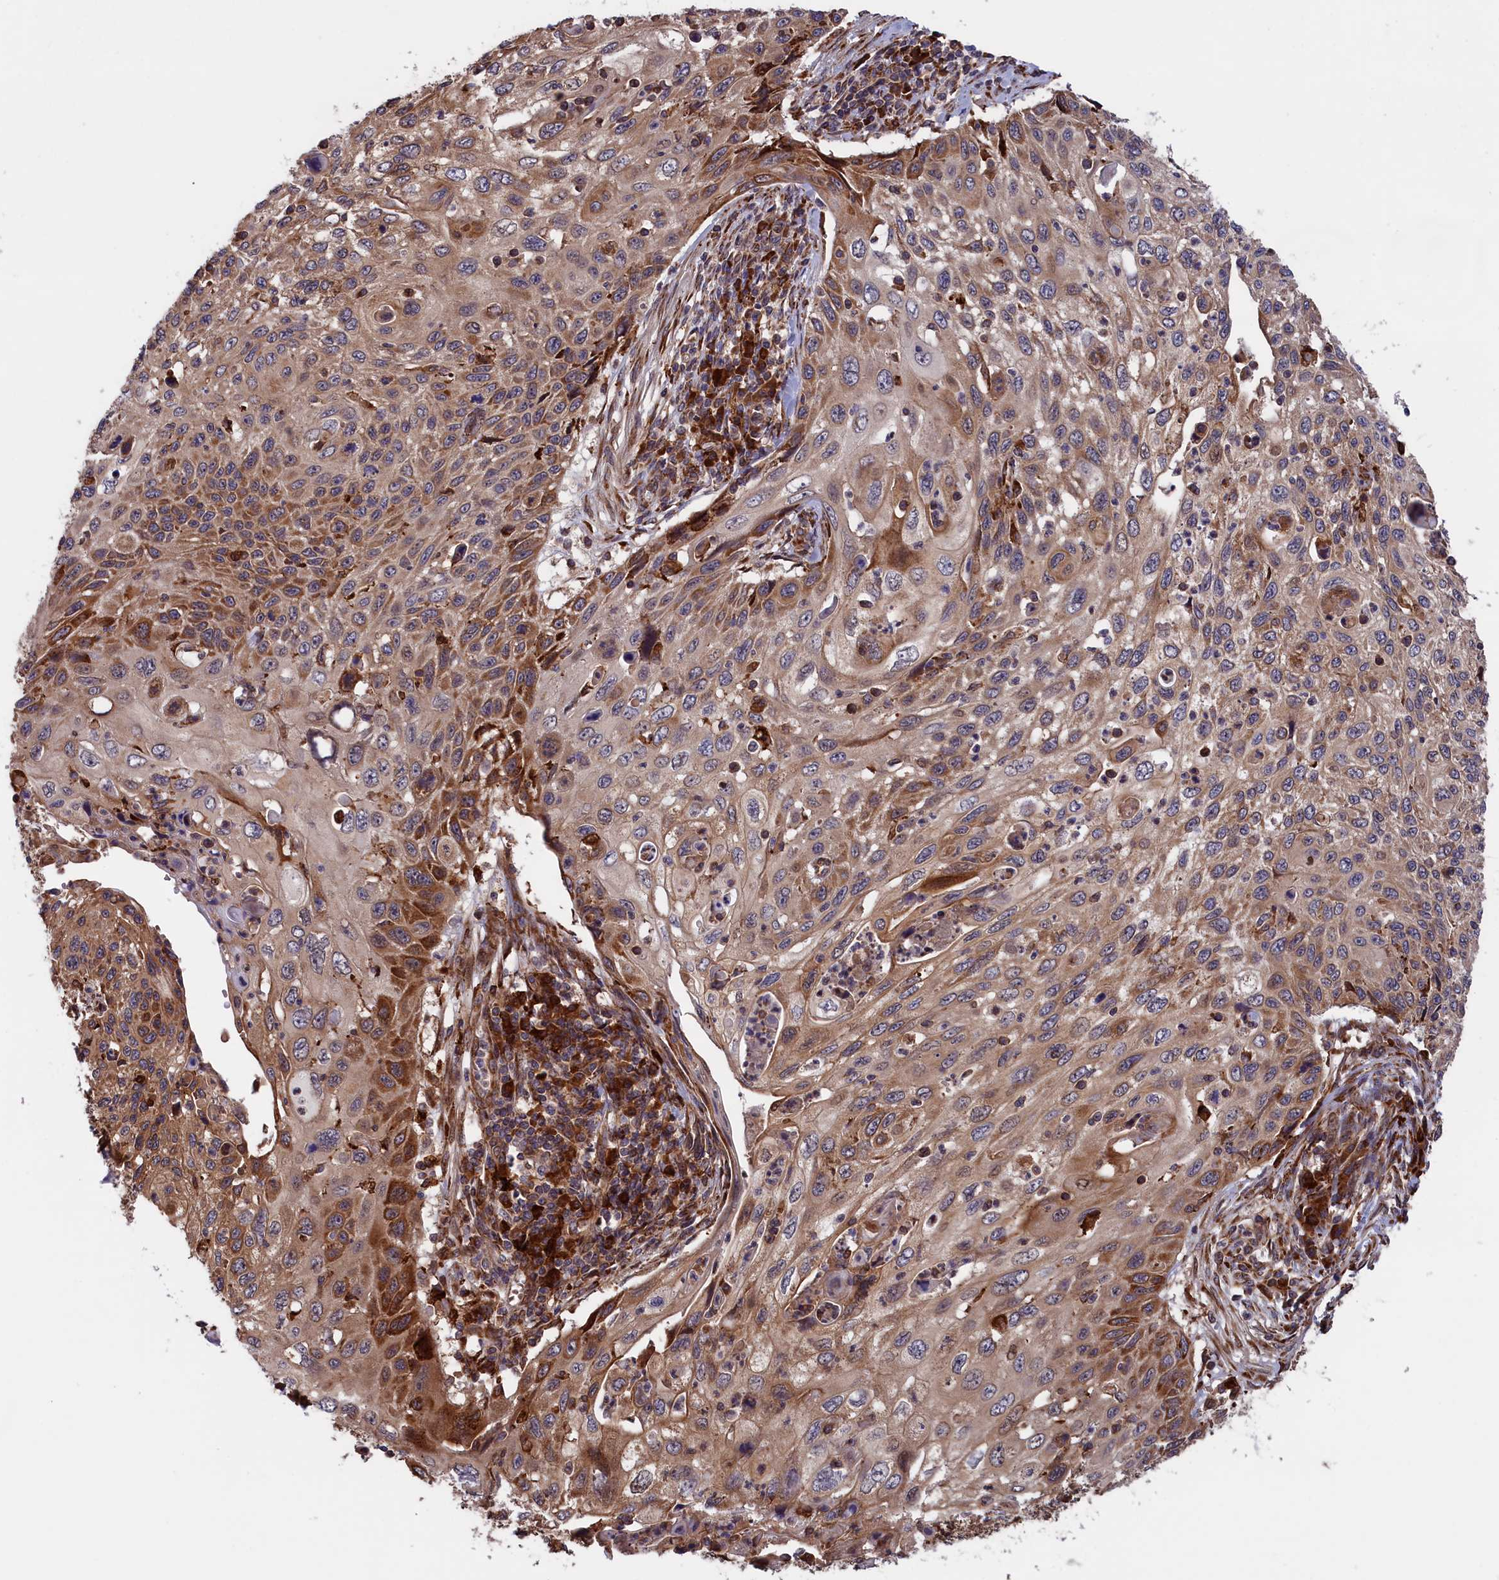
{"staining": {"intensity": "moderate", "quantity": ">75%", "location": "cytoplasmic/membranous"}, "tissue": "cervical cancer", "cell_type": "Tumor cells", "image_type": "cancer", "snomed": [{"axis": "morphology", "description": "Squamous cell carcinoma, NOS"}, {"axis": "topography", "description": "Cervix"}], "caption": "Protein analysis of cervical squamous cell carcinoma tissue exhibits moderate cytoplasmic/membranous staining in about >75% of tumor cells. (DAB IHC, brown staining for protein, blue staining for nuclei).", "gene": "PLA2G4C", "patient": {"sex": "female", "age": 70}}